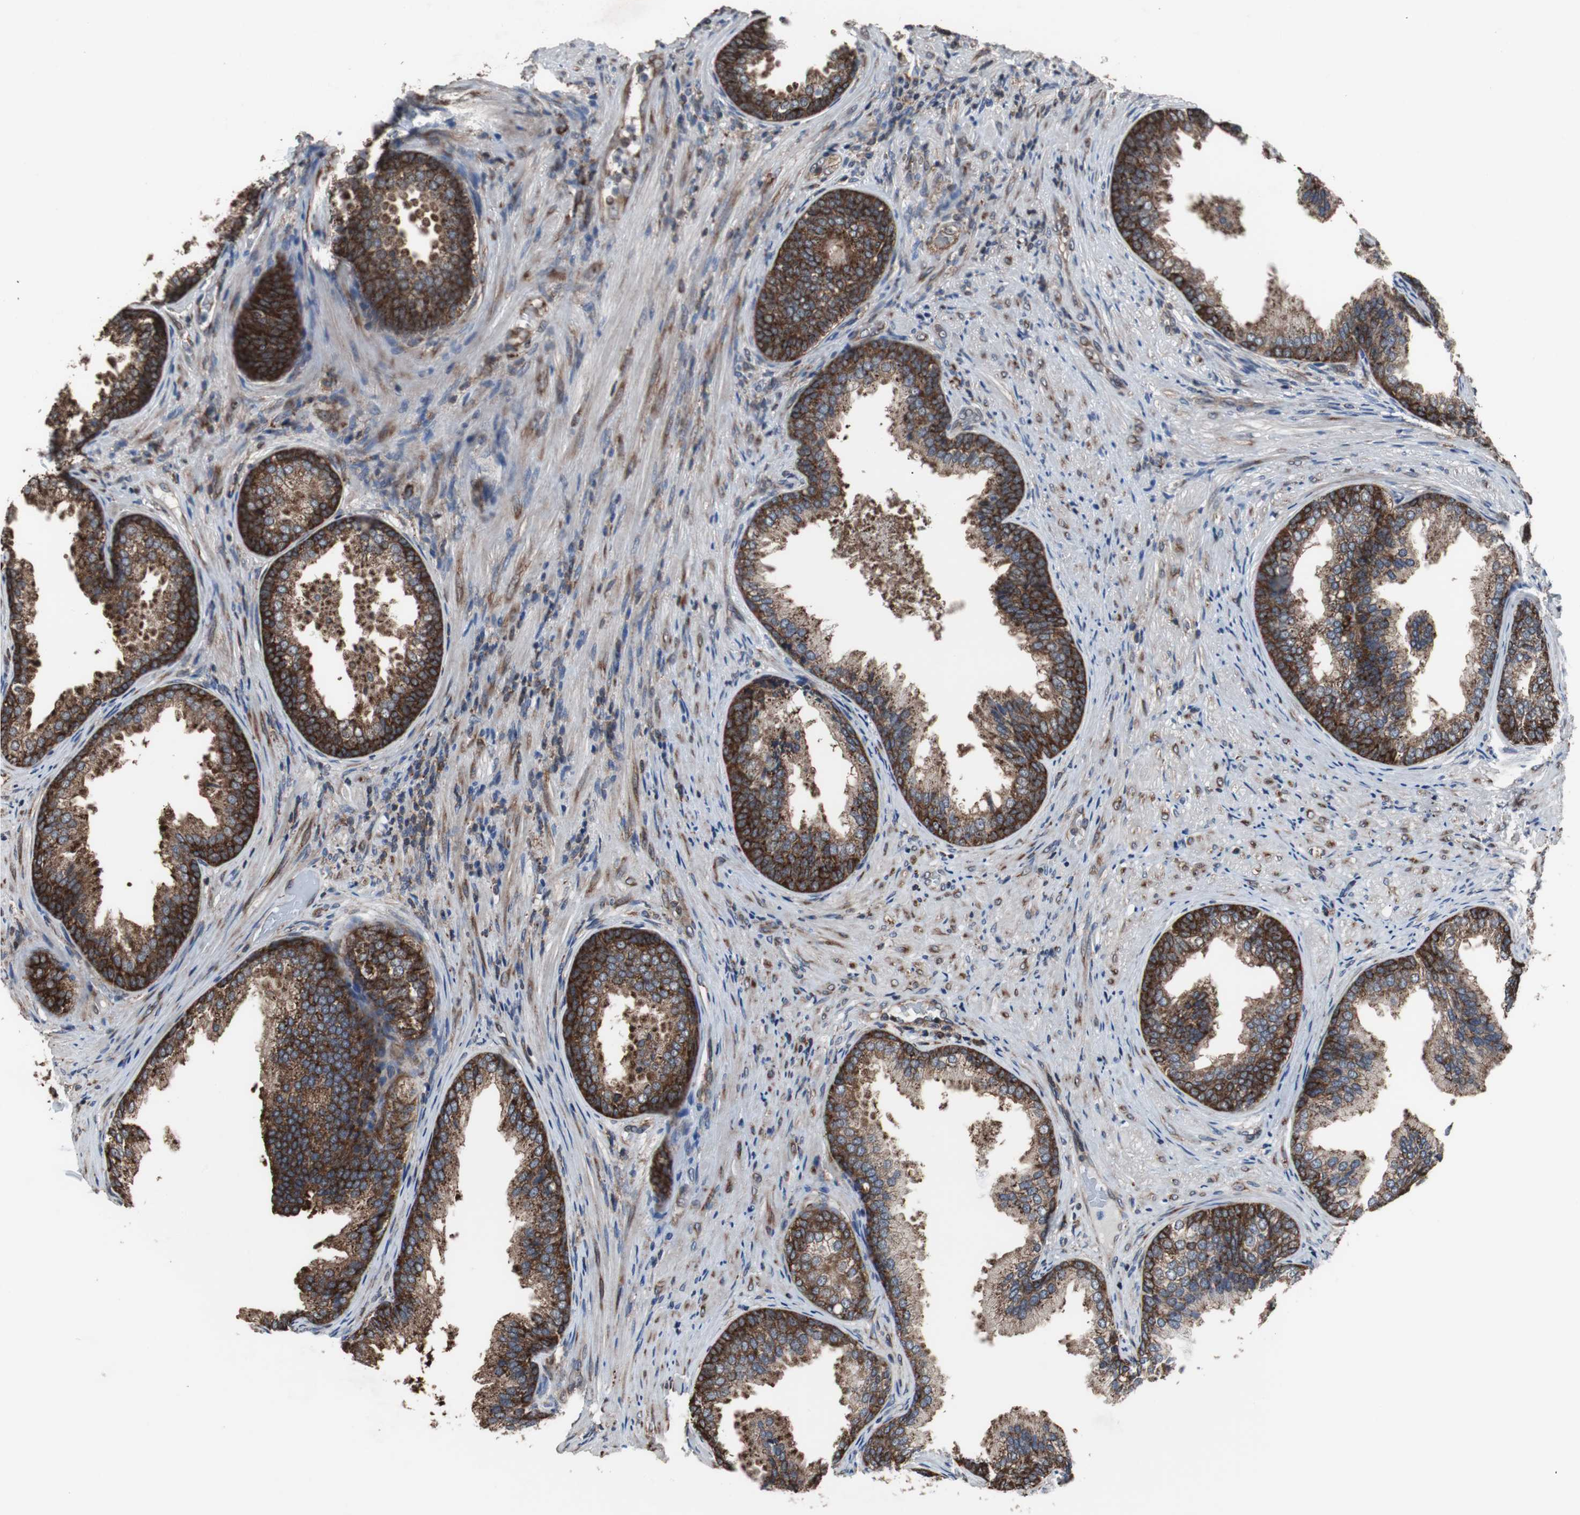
{"staining": {"intensity": "strong", "quantity": ">75%", "location": "cytoplasmic/membranous"}, "tissue": "prostate", "cell_type": "Glandular cells", "image_type": "normal", "snomed": [{"axis": "morphology", "description": "Normal tissue, NOS"}, {"axis": "topography", "description": "Prostate"}], "caption": "A high amount of strong cytoplasmic/membranous positivity is identified in about >75% of glandular cells in normal prostate.", "gene": "USP10", "patient": {"sex": "male", "age": 76}}